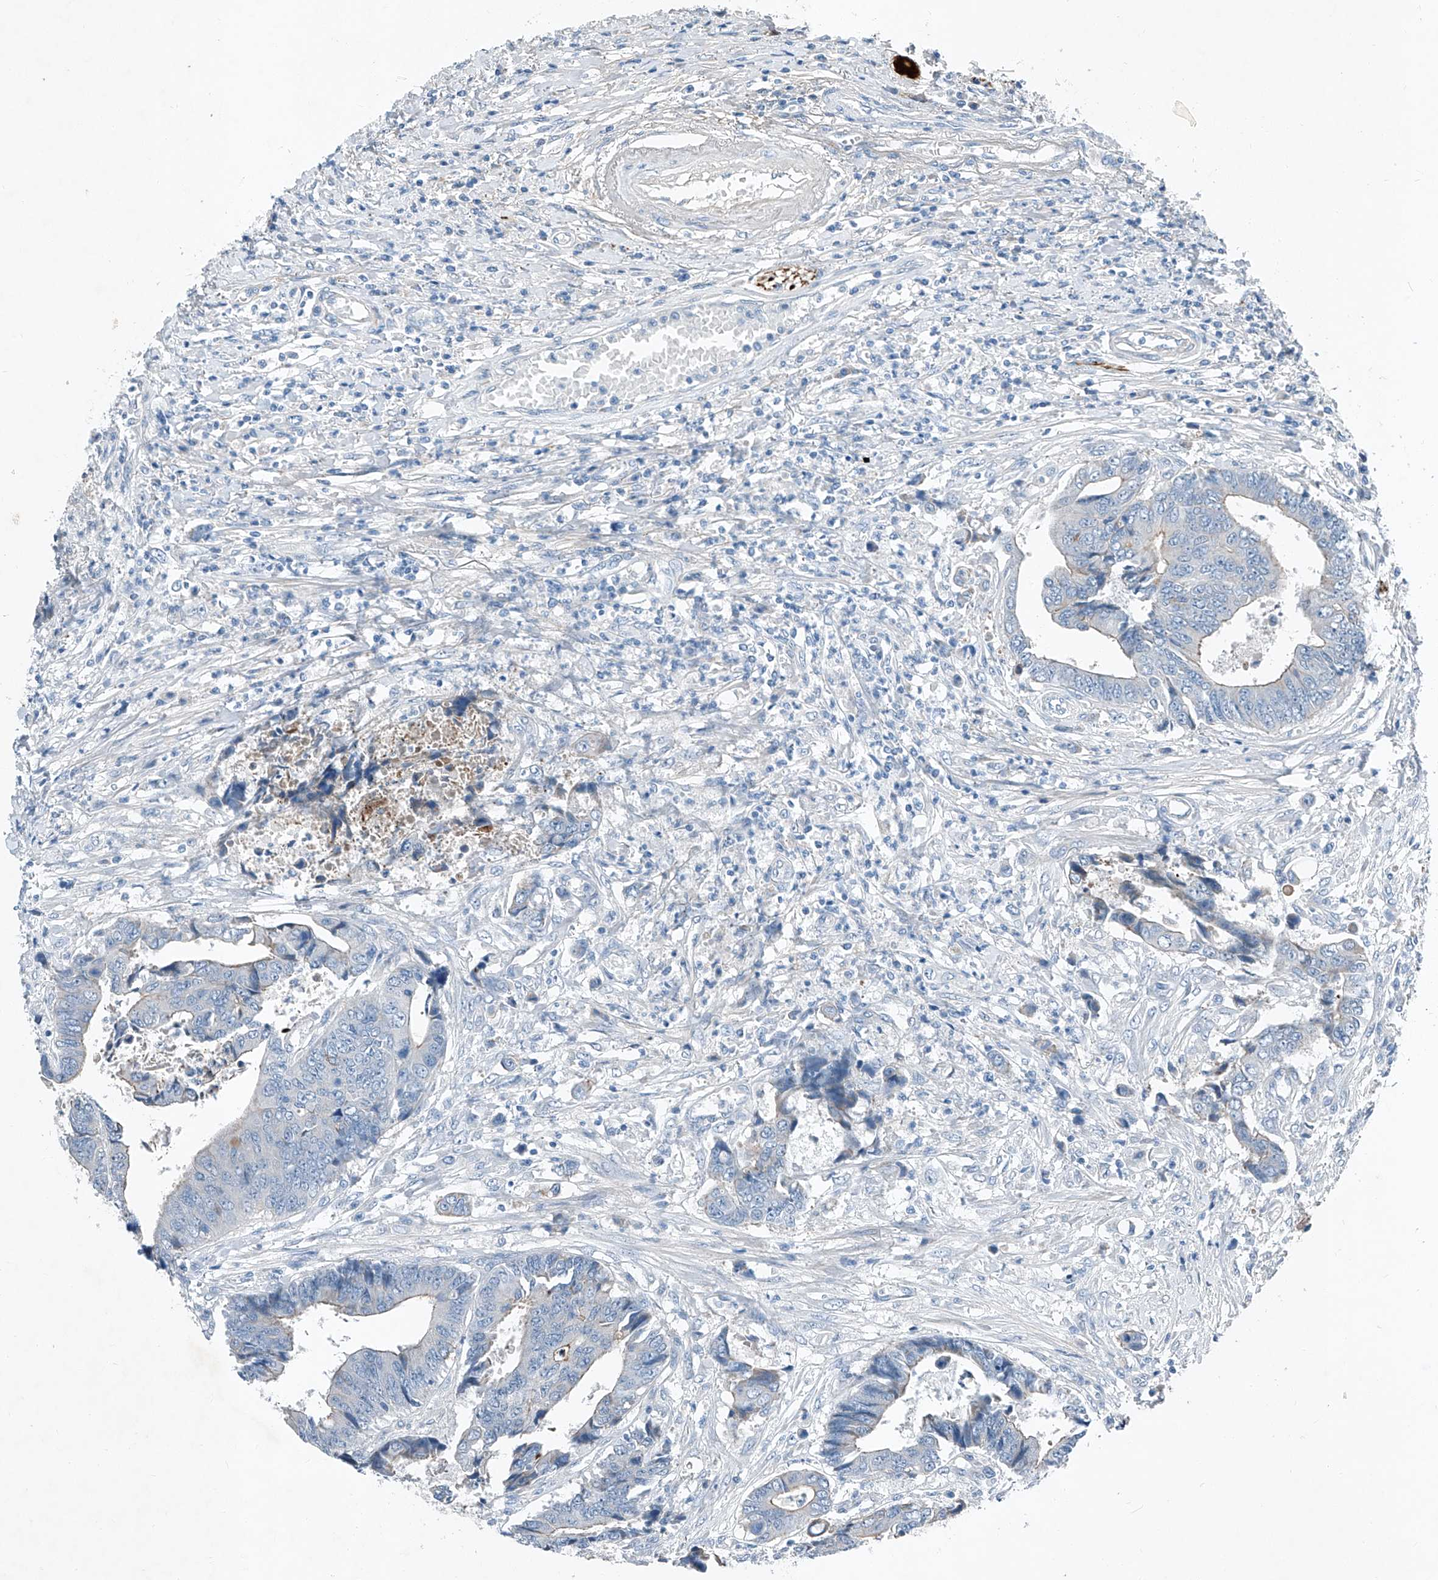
{"staining": {"intensity": "negative", "quantity": "none", "location": "none"}, "tissue": "colorectal cancer", "cell_type": "Tumor cells", "image_type": "cancer", "snomed": [{"axis": "morphology", "description": "Adenocarcinoma, NOS"}, {"axis": "topography", "description": "Rectum"}], "caption": "The micrograph shows no significant expression in tumor cells of colorectal cancer (adenocarcinoma).", "gene": "MDGA1", "patient": {"sex": "male", "age": 84}}